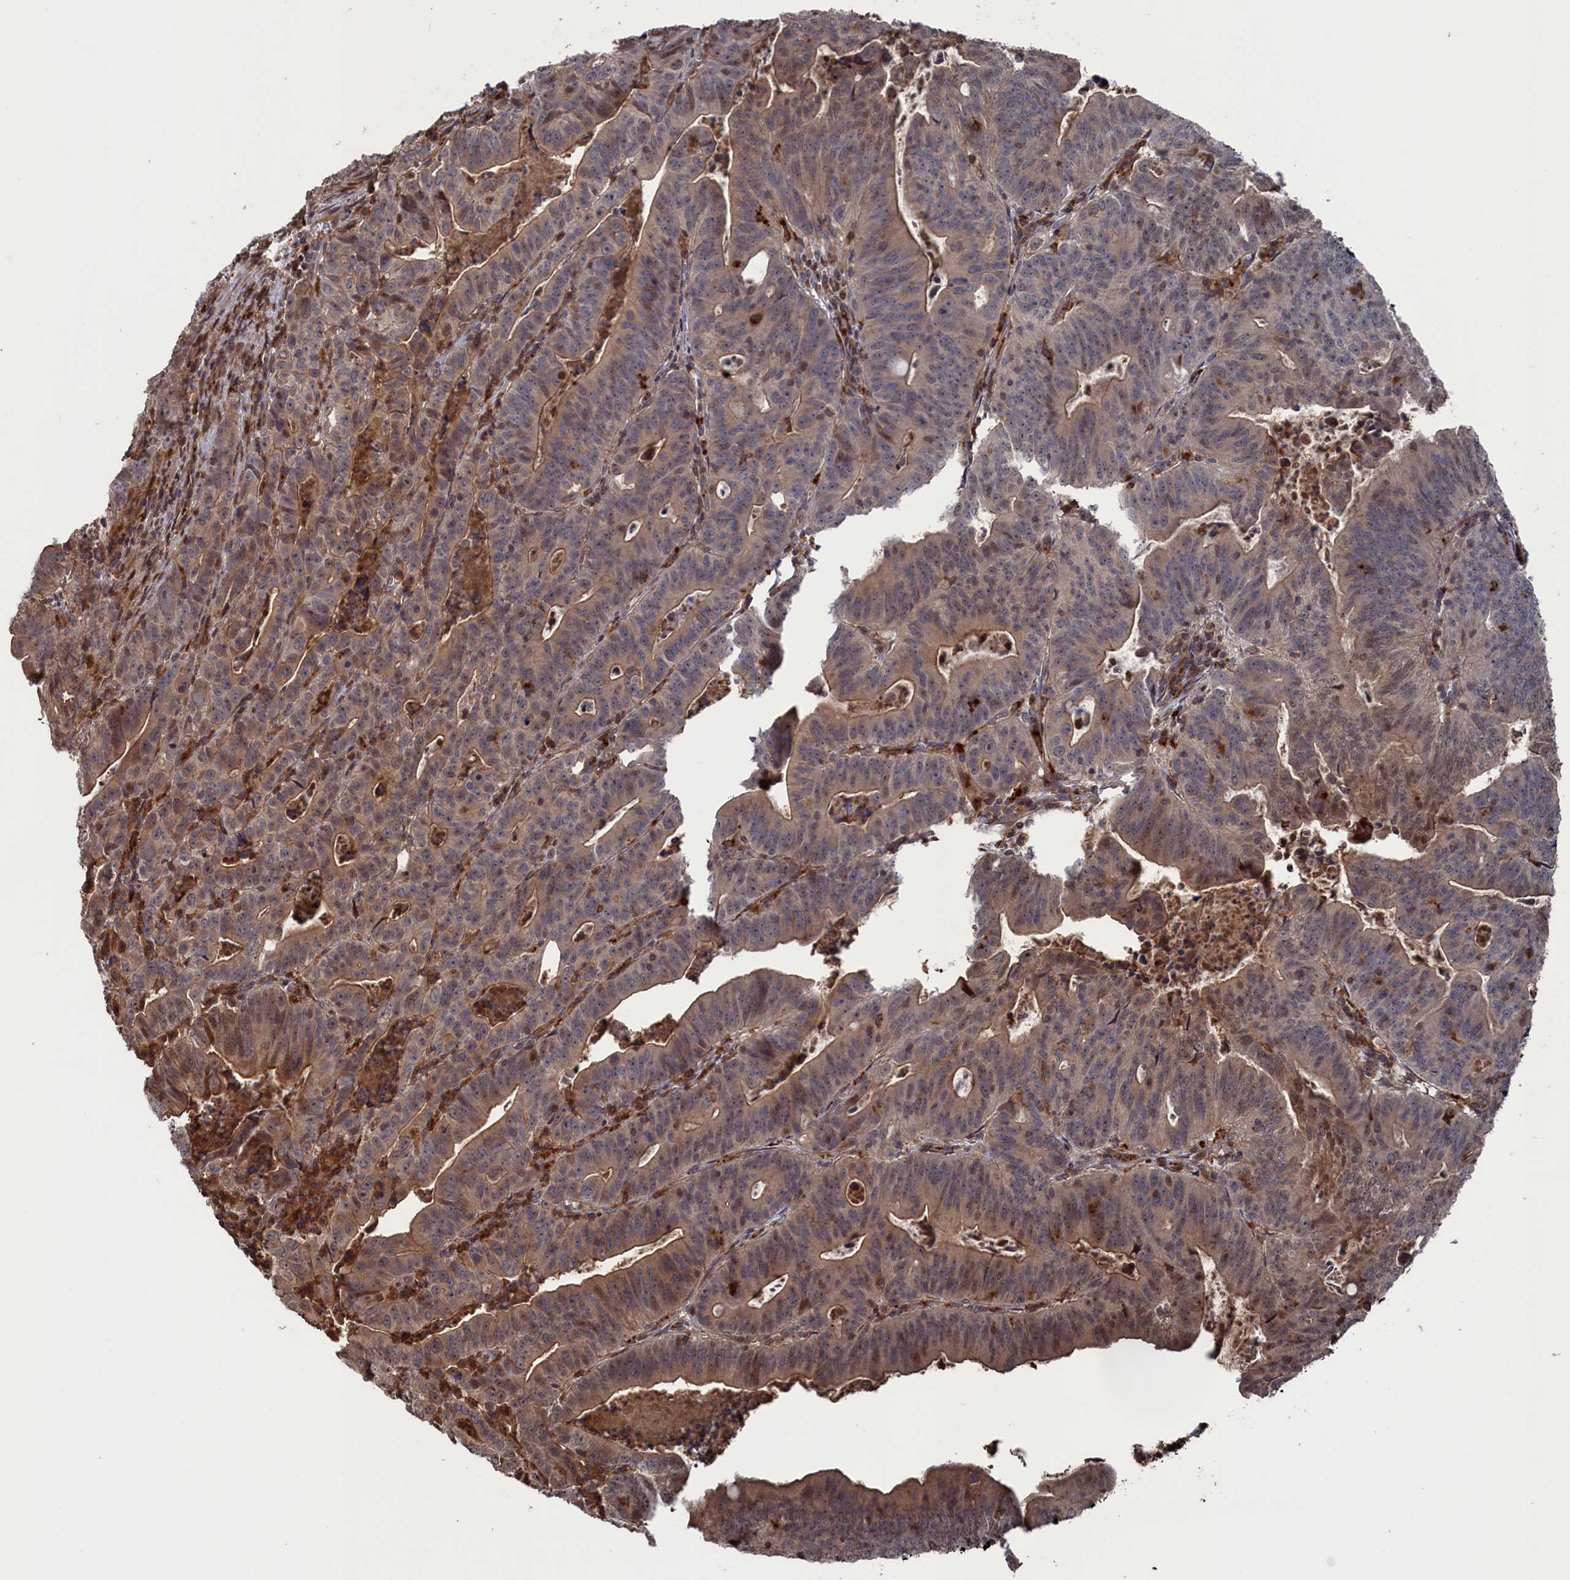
{"staining": {"intensity": "moderate", "quantity": "25%-75%", "location": "cytoplasmic/membranous,nuclear"}, "tissue": "colorectal cancer", "cell_type": "Tumor cells", "image_type": "cancer", "snomed": [{"axis": "morphology", "description": "Adenocarcinoma, NOS"}, {"axis": "topography", "description": "Rectum"}], "caption": "An image of colorectal adenocarcinoma stained for a protein exhibits moderate cytoplasmic/membranous and nuclear brown staining in tumor cells.", "gene": "PLA2G15", "patient": {"sex": "male", "age": 69}}